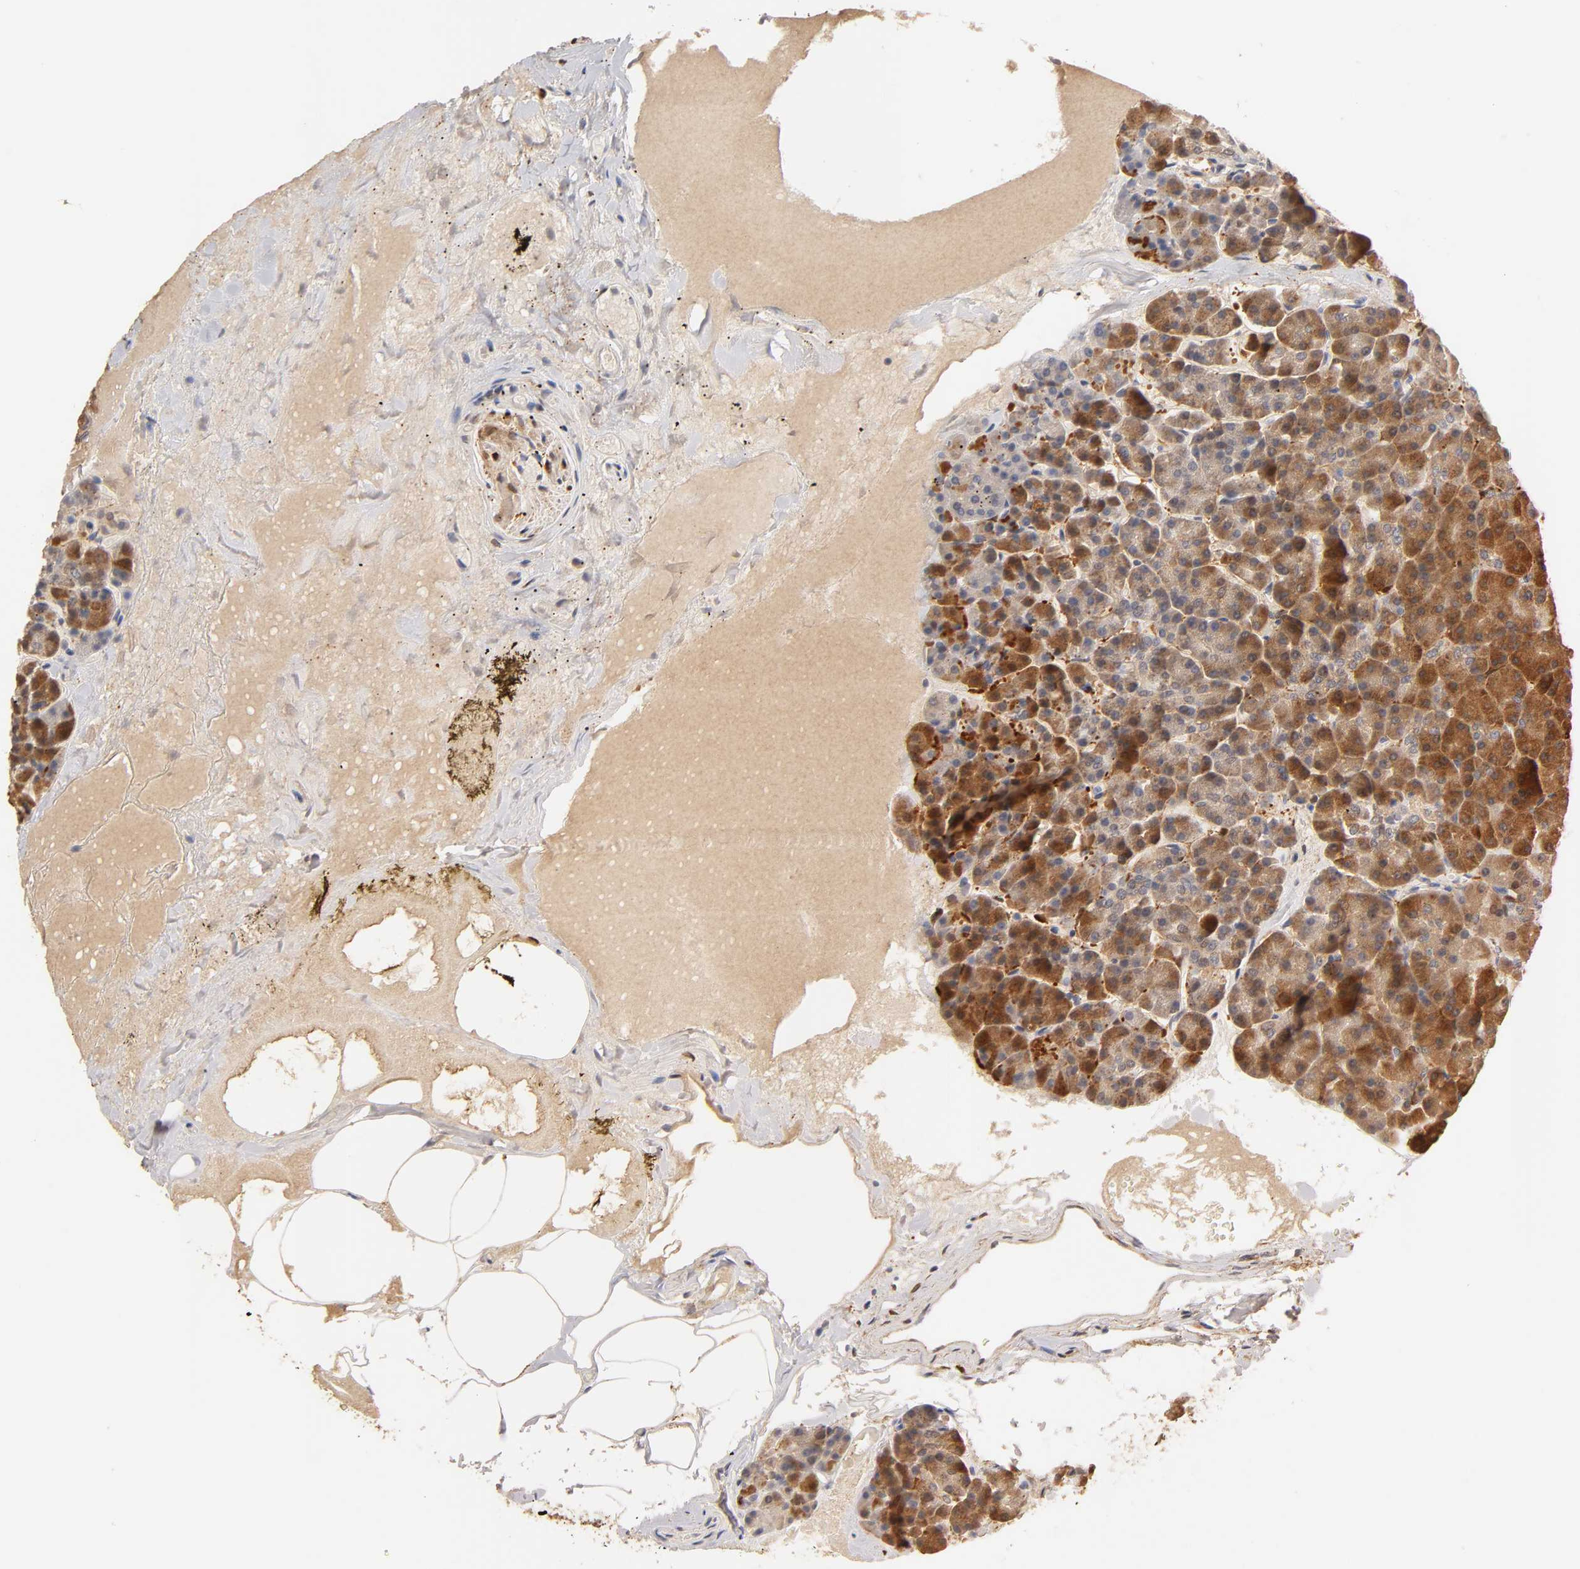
{"staining": {"intensity": "strong", "quantity": ">75%", "location": "cytoplasmic/membranous"}, "tissue": "pancreas", "cell_type": "Exocrine glandular cells", "image_type": "normal", "snomed": [{"axis": "morphology", "description": "Normal tissue, NOS"}, {"axis": "topography", "description": "Pancreas"}], "caption": "The immunohistochemical stain labels strong cytoplasmic/membranous expression in exocrine glandular cells of unremarkable pancreas. (Stains: DAB in brown, nuclei in blue, Microscopy: brightfield microscopy at high magnification).", "gene": "ISG15", "patient": {"sex": "female", "age": 35}}